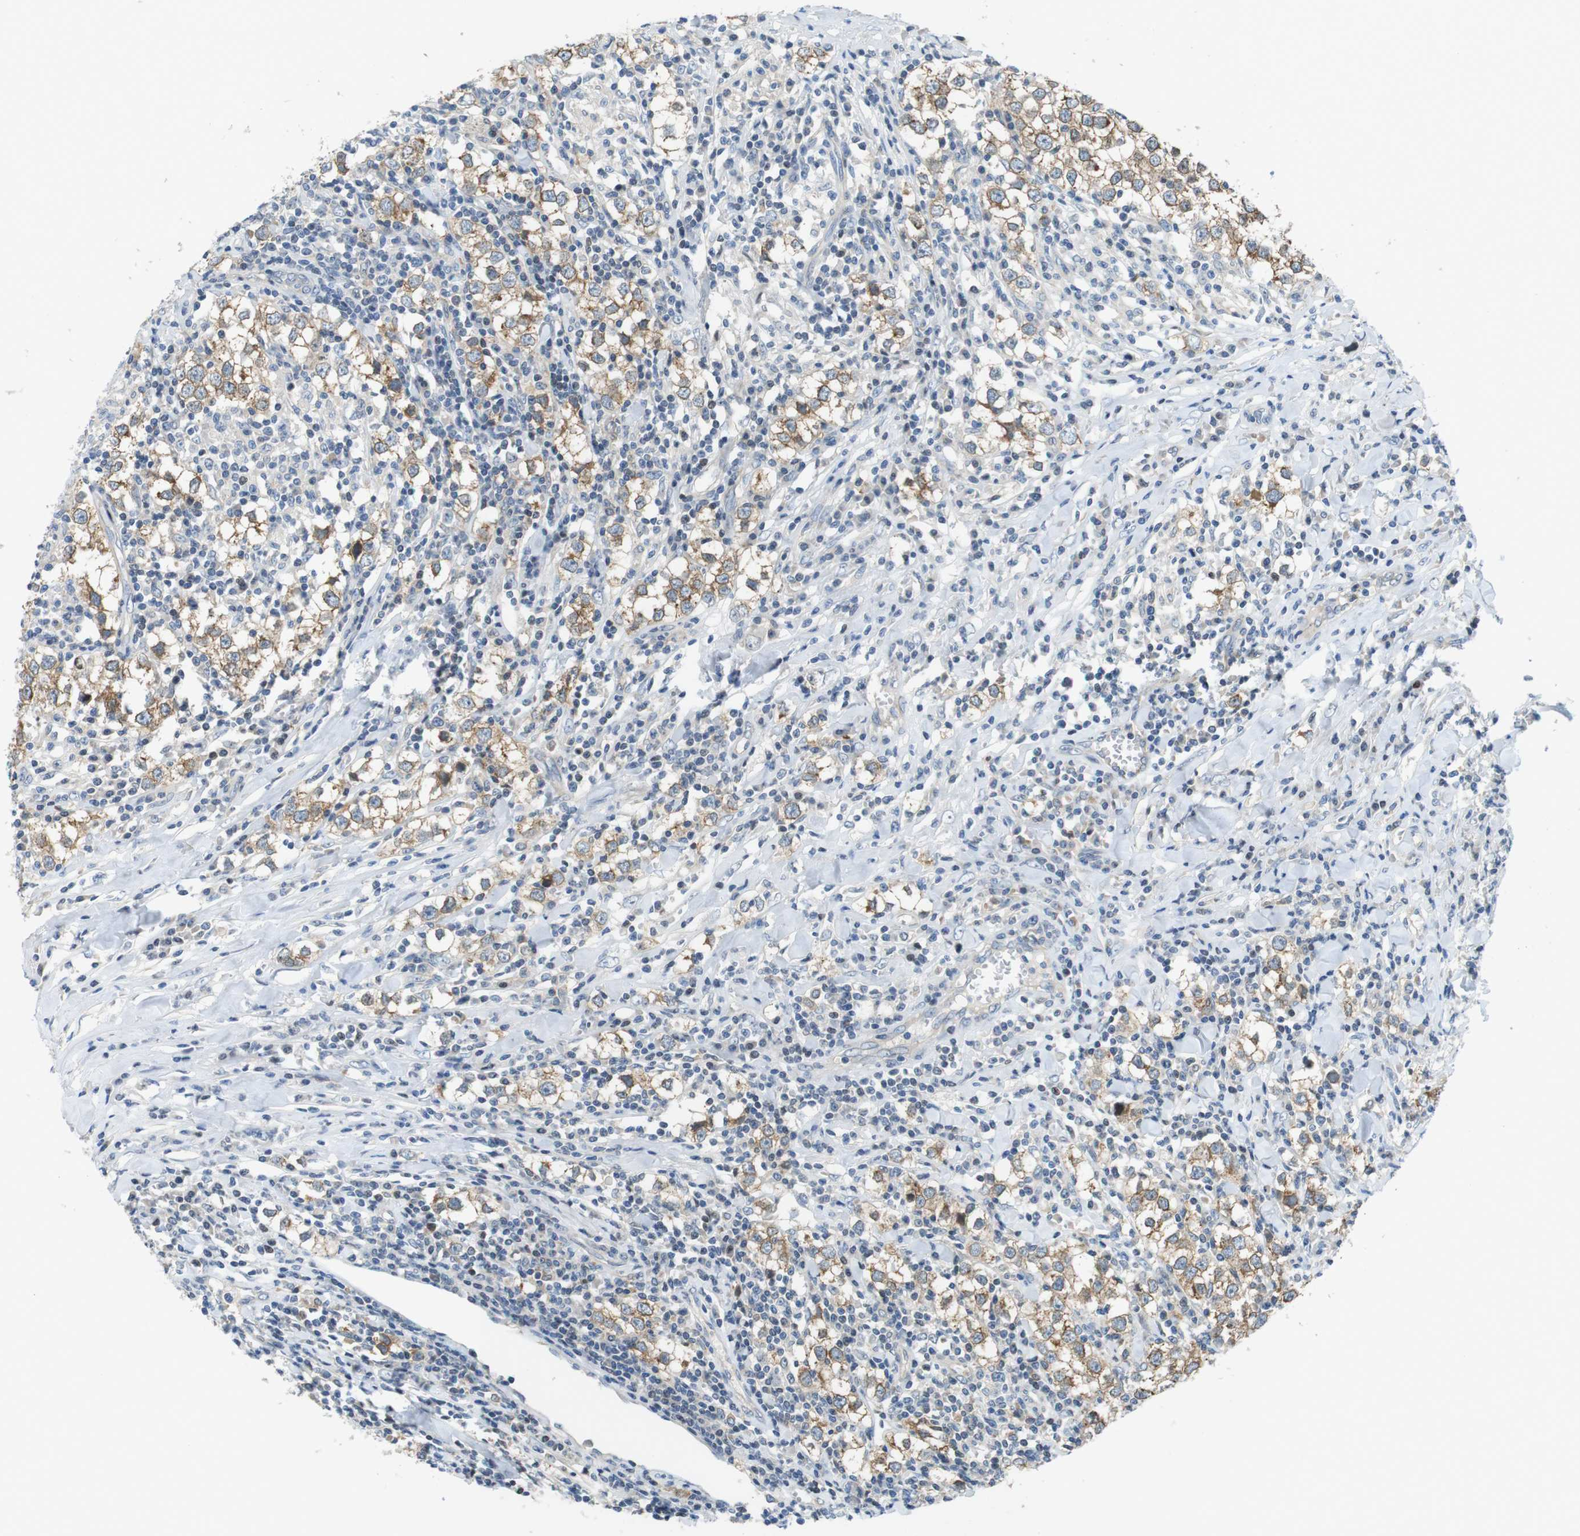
{"staining": {"intensity": "moderate", "quantity": ">75%", "location": "cytoplasmic/membranous"}, "tissue": "testis cancer", "cell_type": "Tumor cells", "image_type": "cancer", "snomed": [{"axis": "morphology", "description": "Seminoma, NOS"}, {"axis": "morphology", "description": "Carcinoma, Embryonal, NOS"}, {"axis": "topography", "description": "Testis"}], "caption": "Tumor cells exhibit medium levels of moderate cytoplasmic/membranous positivity in approximately >75% of cells in human testis cancer (embryonal carcinoma).", "gene": "PCDH10", "patient": {"sex": "male", "age": 36}}